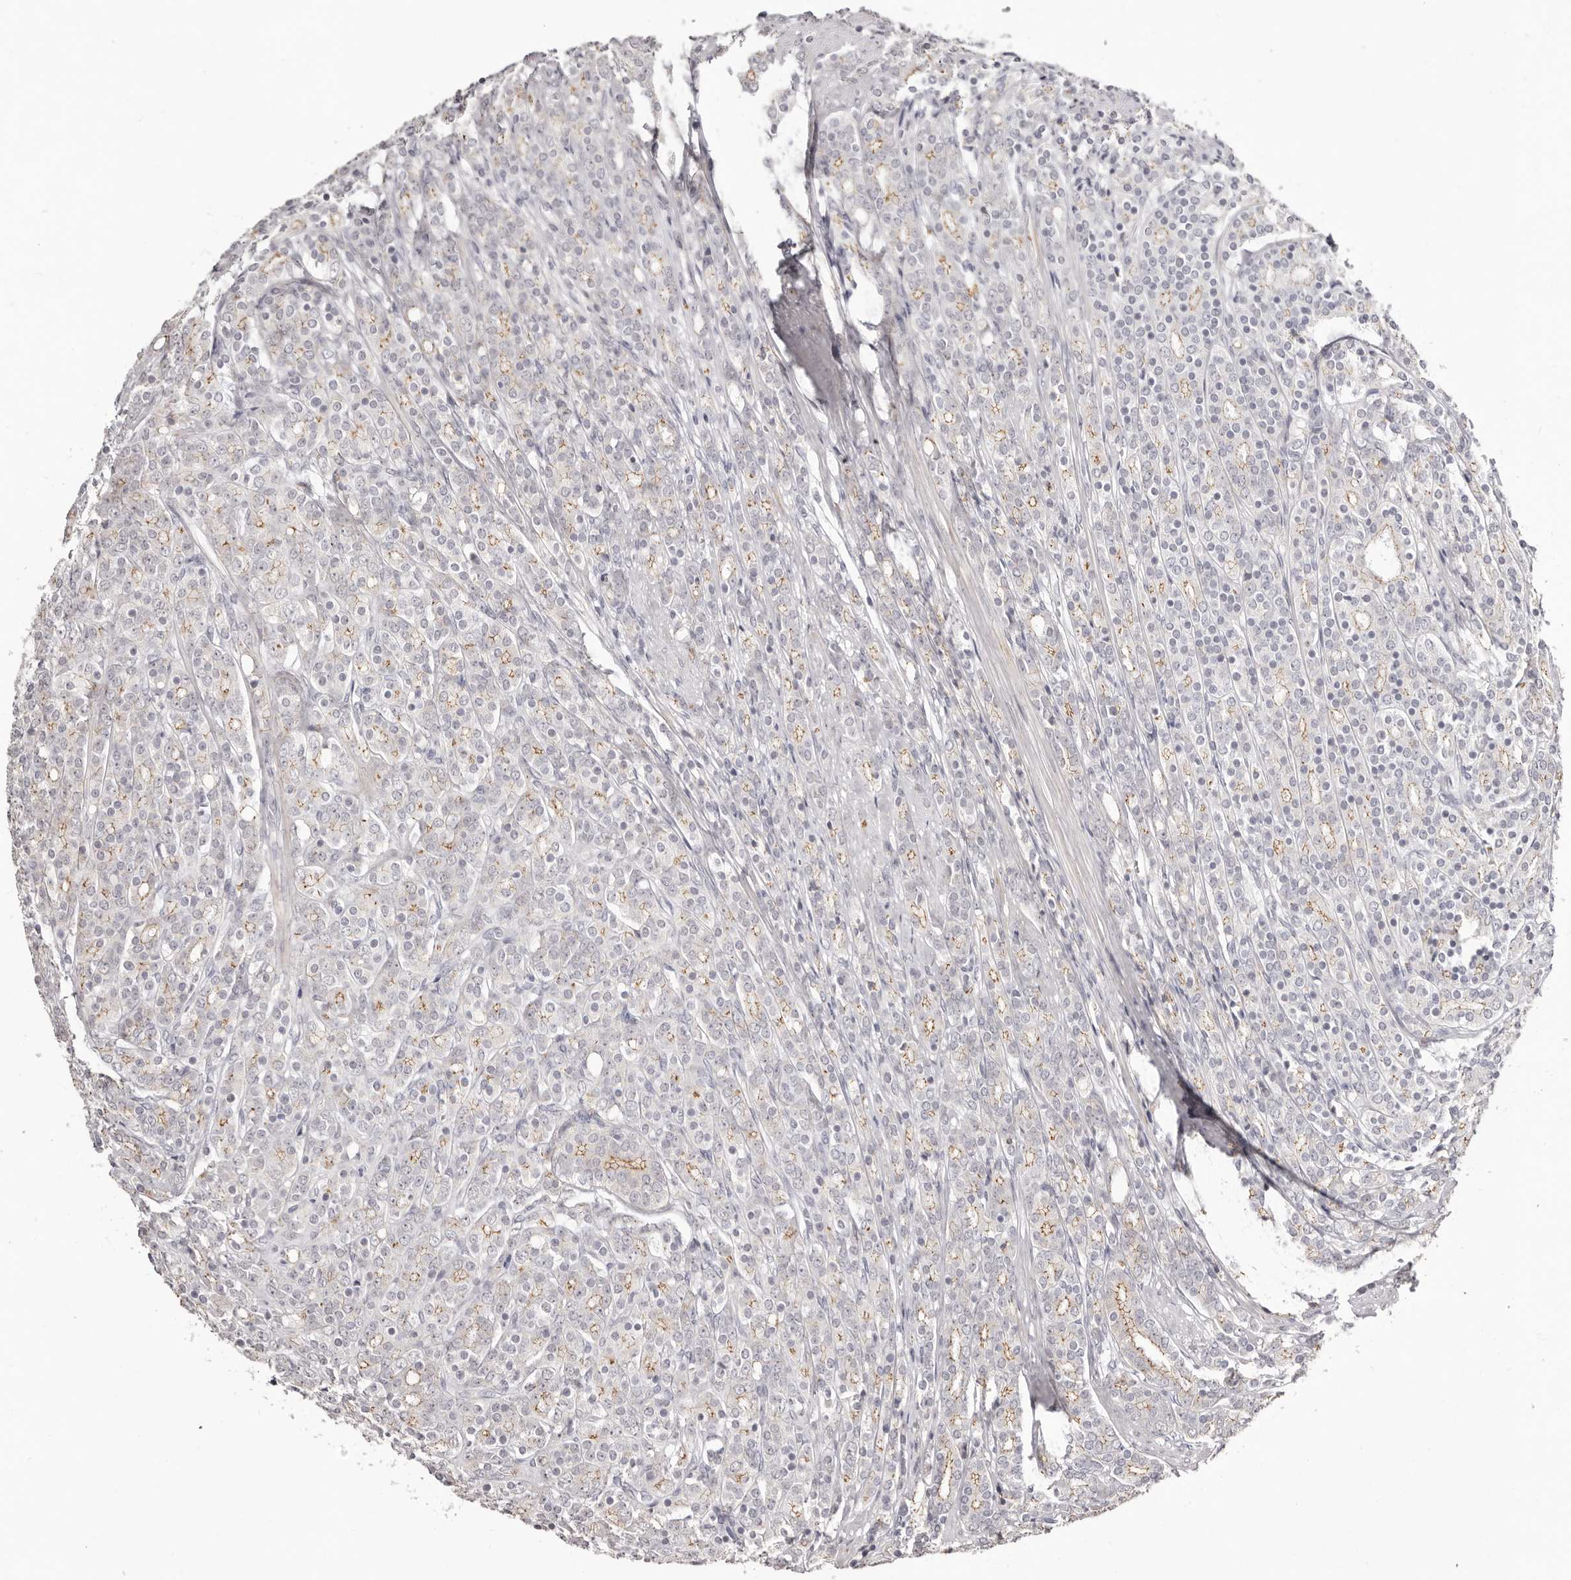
{"staining": {"intensity": "weak", "quantity": "25%-75%", "location": "cytoplasmic/membranous"}, "tissue": "prostate cancer", "cell_type": "Tumor cells", "image_type": "cancer", "snomed": [{"axis": "morphology", "description": "Adenocarcinoma, High grade"}, {"axis": "topography", "description": "Prostate"}], "caption": "A brown stain labels weak cytoplasmic/membranous positivity of a protein in human high-grade adenocarcinoma (prostate) tumor cells.", "gene": "PCDHB6", "patient": {"sex": "male", "age": 62}}